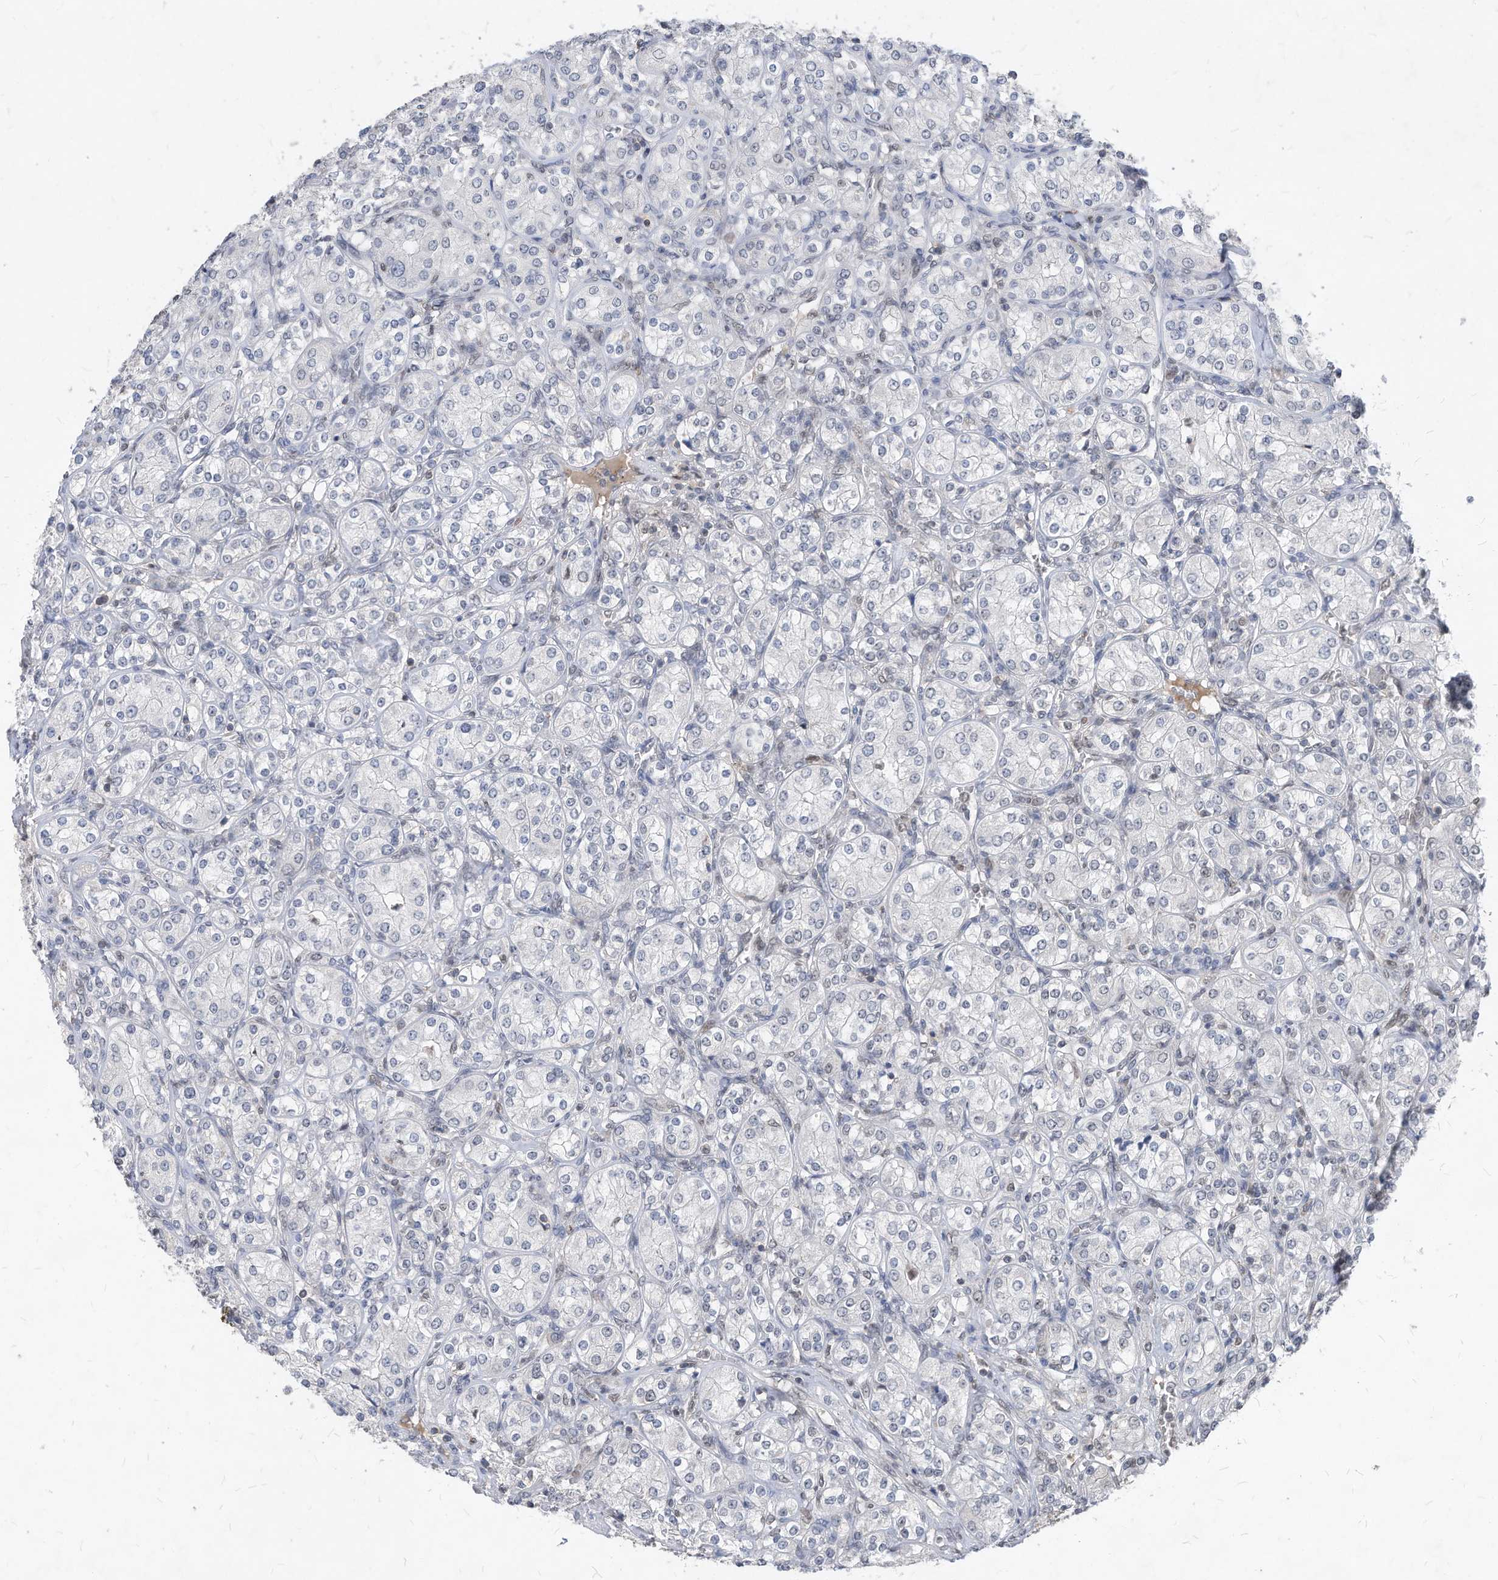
{"staining": {"intensity": "negative", "quantity": "none", "location": "none"}, "tissue": "renal cancer", "cell_type": "Tumor cells", "image_type": "cancer", "snomed": [{"axis": "morphology", "description": "Adenocarcinoma, NOS"}, {"axis": "topography", "description": "Kidney"}], "caption": "DAB (3,3'-diaminobenzidine) immunohistochemical staining of renal adenocarcinoma demonstrates no significant positivity in tumor cells. (Brightfield microscopy of DAB (3,3'-diaminobenzidine) immunohistochemistry (IHC) at high magnification).", "gene": "KPNB1", "patient": {"sex": "male", "age": 77}}